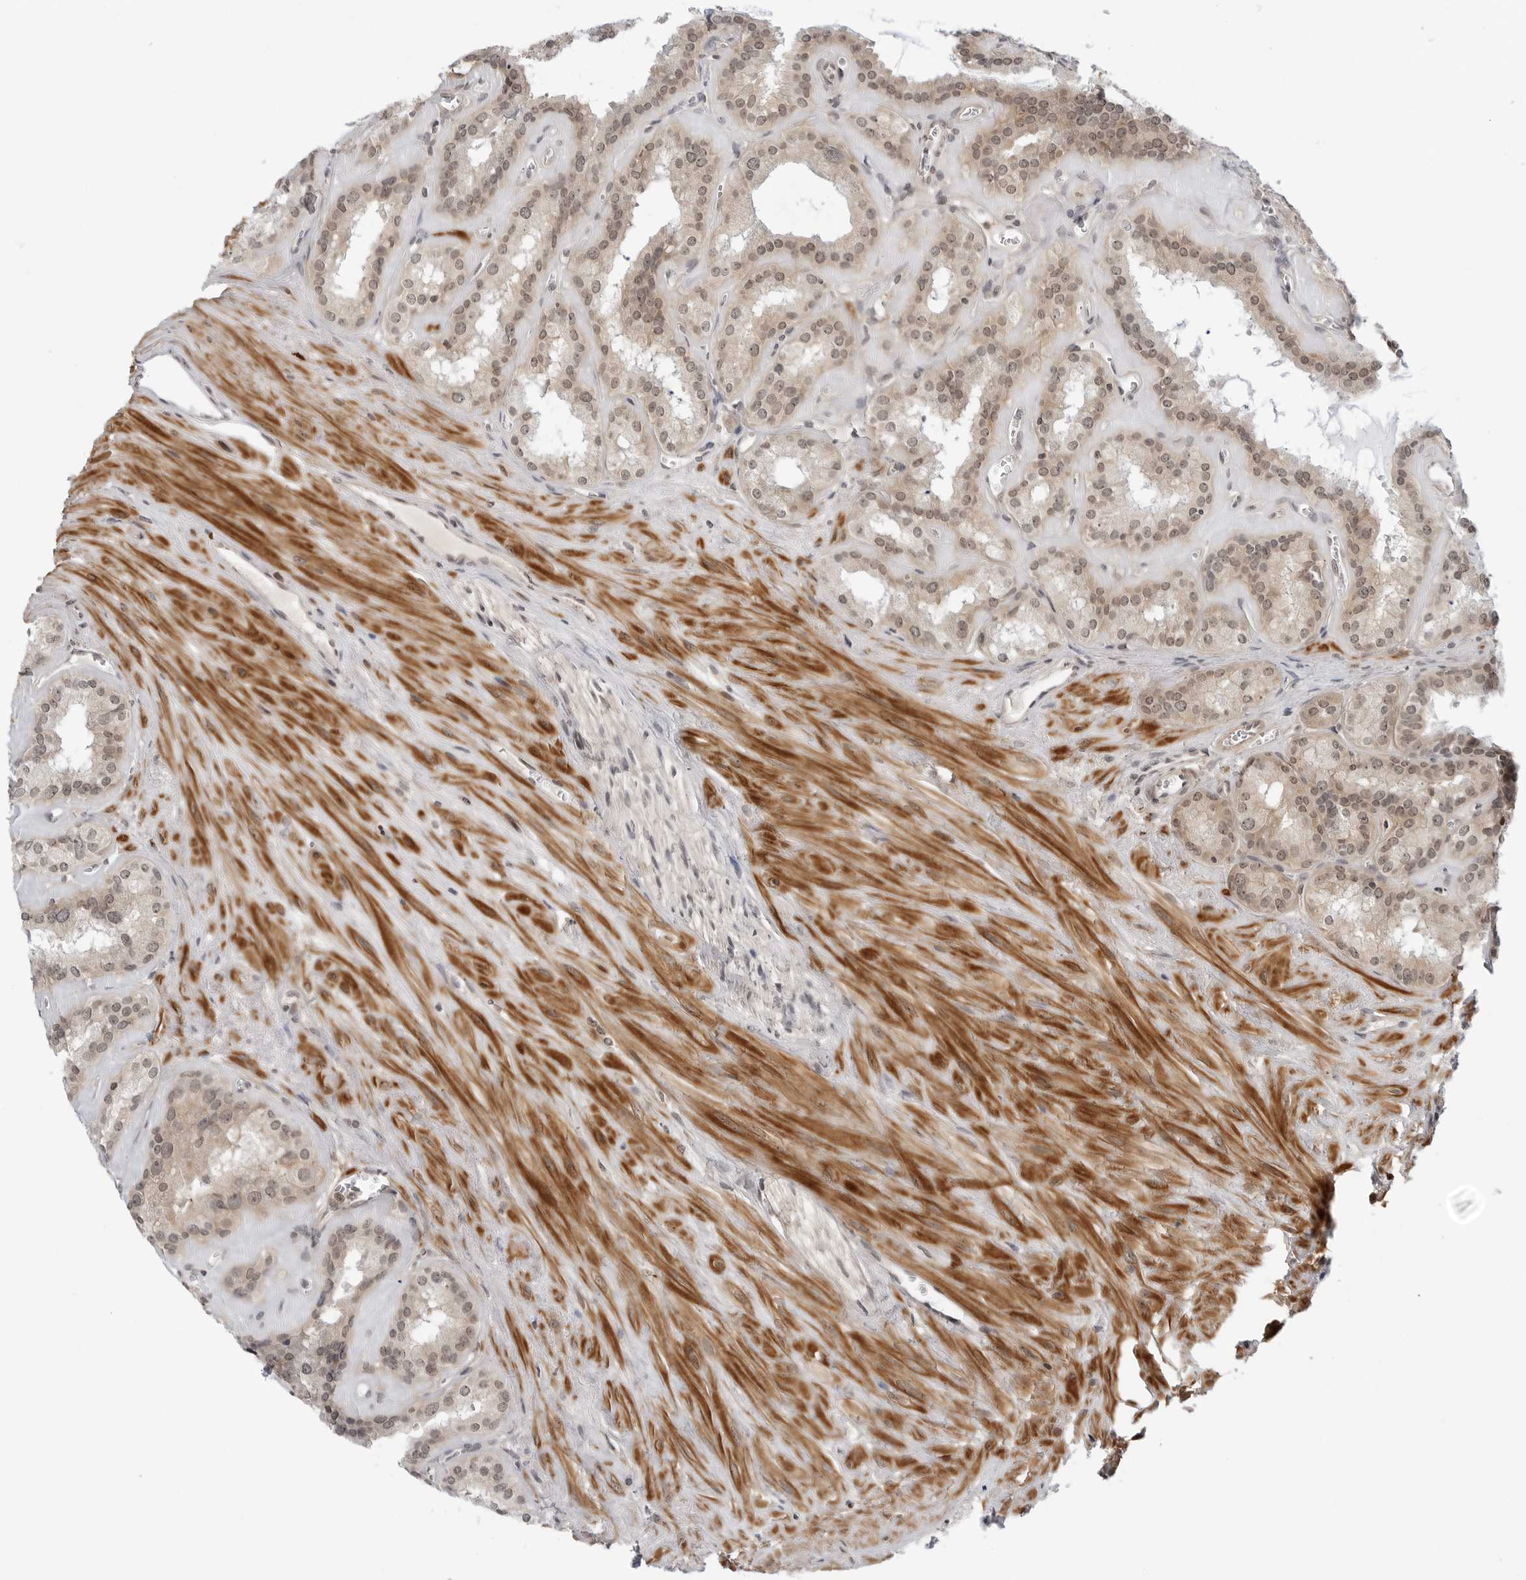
{"staining": {"intensity": "weak", "quantity": ">75%", "location": "cytoplasmic/membranous,nuclear"}, "tissue": "seminal vesicle", "cell_type": "Glandular cells", "image_type": "normal", "snomed": [{"axis": "morphology", "description": "Normal tissue, NOS"}, {"axis": "topography", "description": "Prostate"}, {"axis": "topography", "description": "Seminal veicle"}], "caption": "Immunohistochemistry (IHC) photomicrograph of normal seminal vesicle stained for a protein (brown), which shows low levels of weak cytoplasmic/membranous,nuclear positivity in approximately >75% of glandular cells.", "gene": "MAP2K5", "patient": {"sex": "male", "age": 59}}